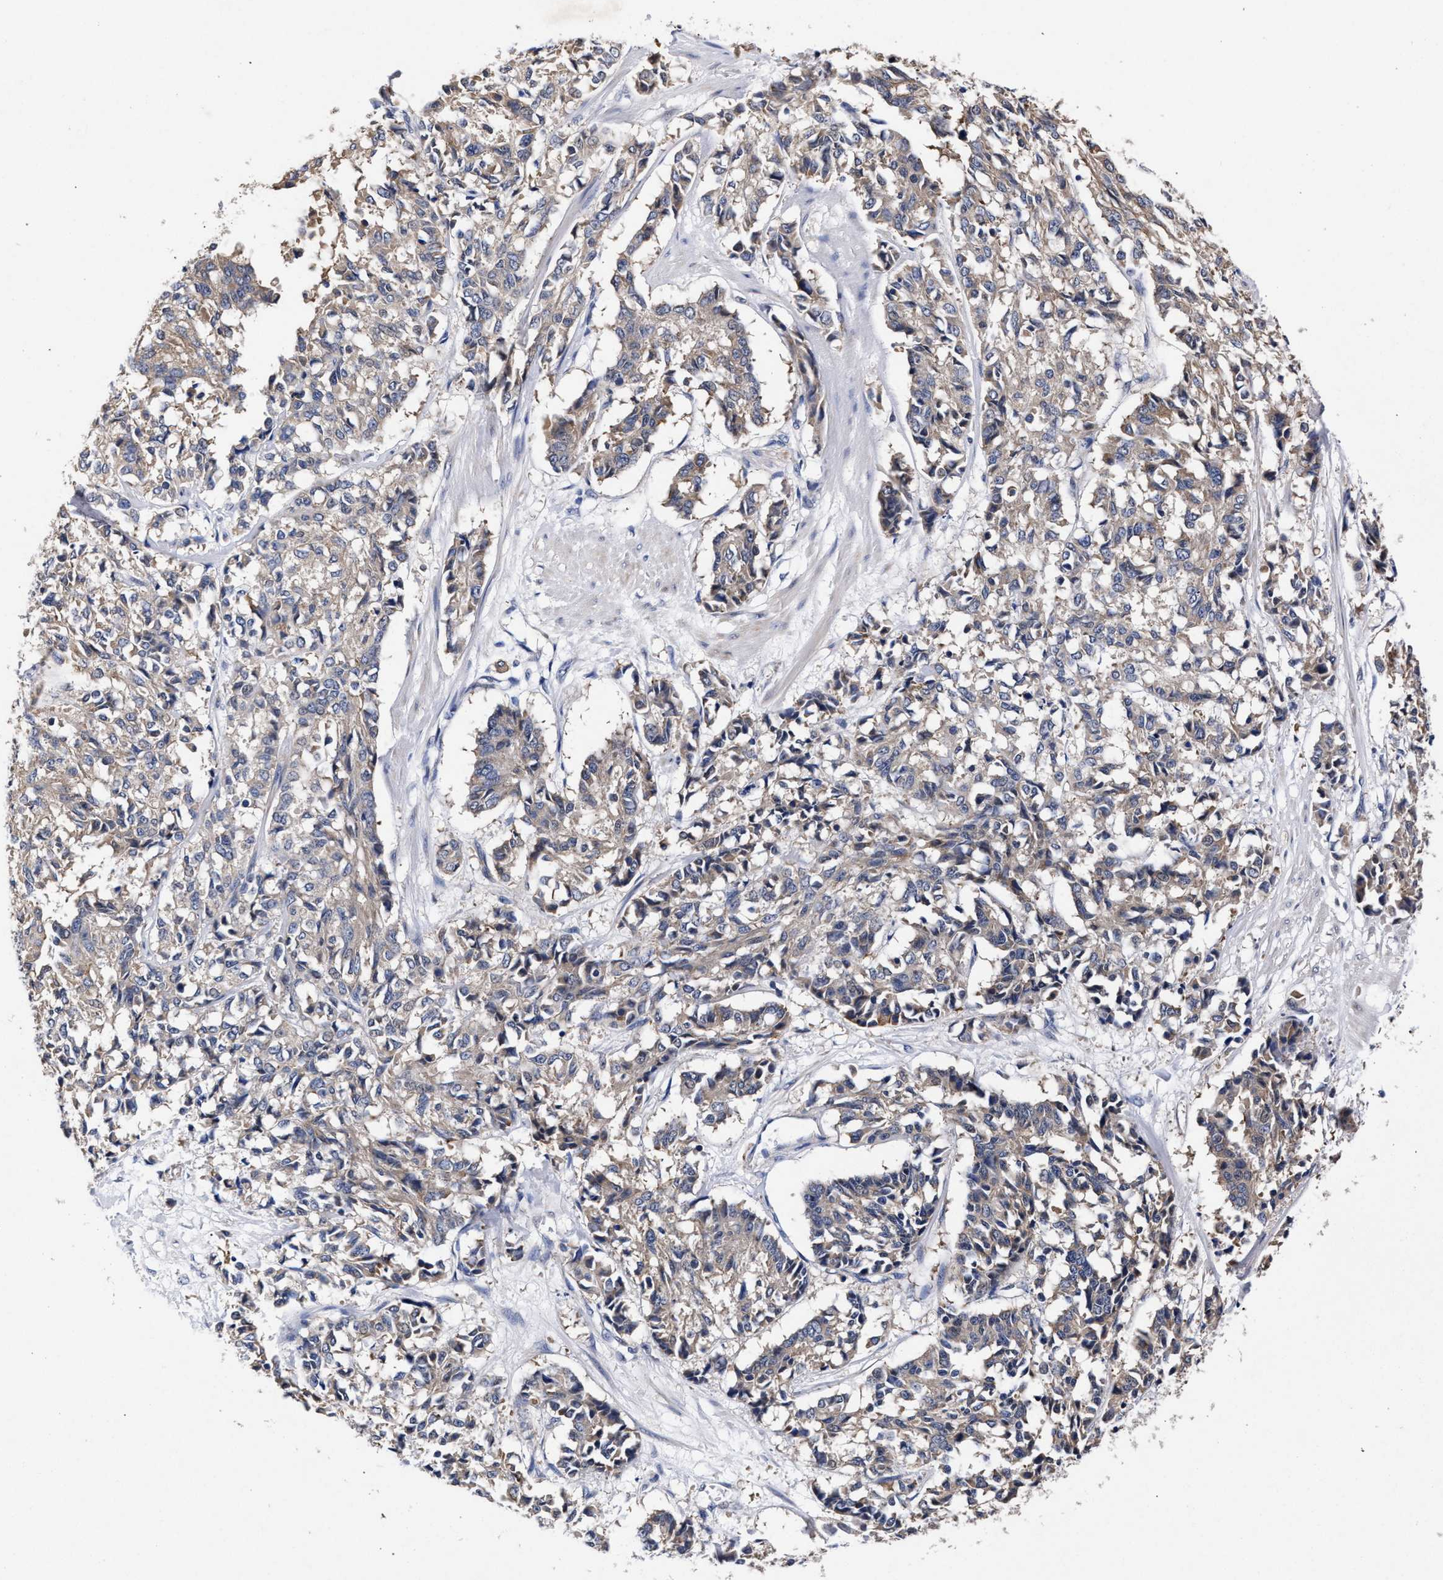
{"staining": {"intensity": "weak", "quantity": "25%-75%", "location": "cytoplasmic/membranous"}, "tissue": "cervical cancer", "cell_type": "Tumor cells", "image_type": "cancer", "snomed": [{"axis": "morphology", "description": "Squamous cell carcinoma, NOS"}, {"axis": "topography", "description": "Cervix"}], "caption": "There is low levels of weak cytoplasmic/membranous staining in tumor cells of cervical cancer, as demonstrated by immunohistochemical staining (brown color).", "gene": "CFAP95", "patient": {"sex": "female", "age": 35}}